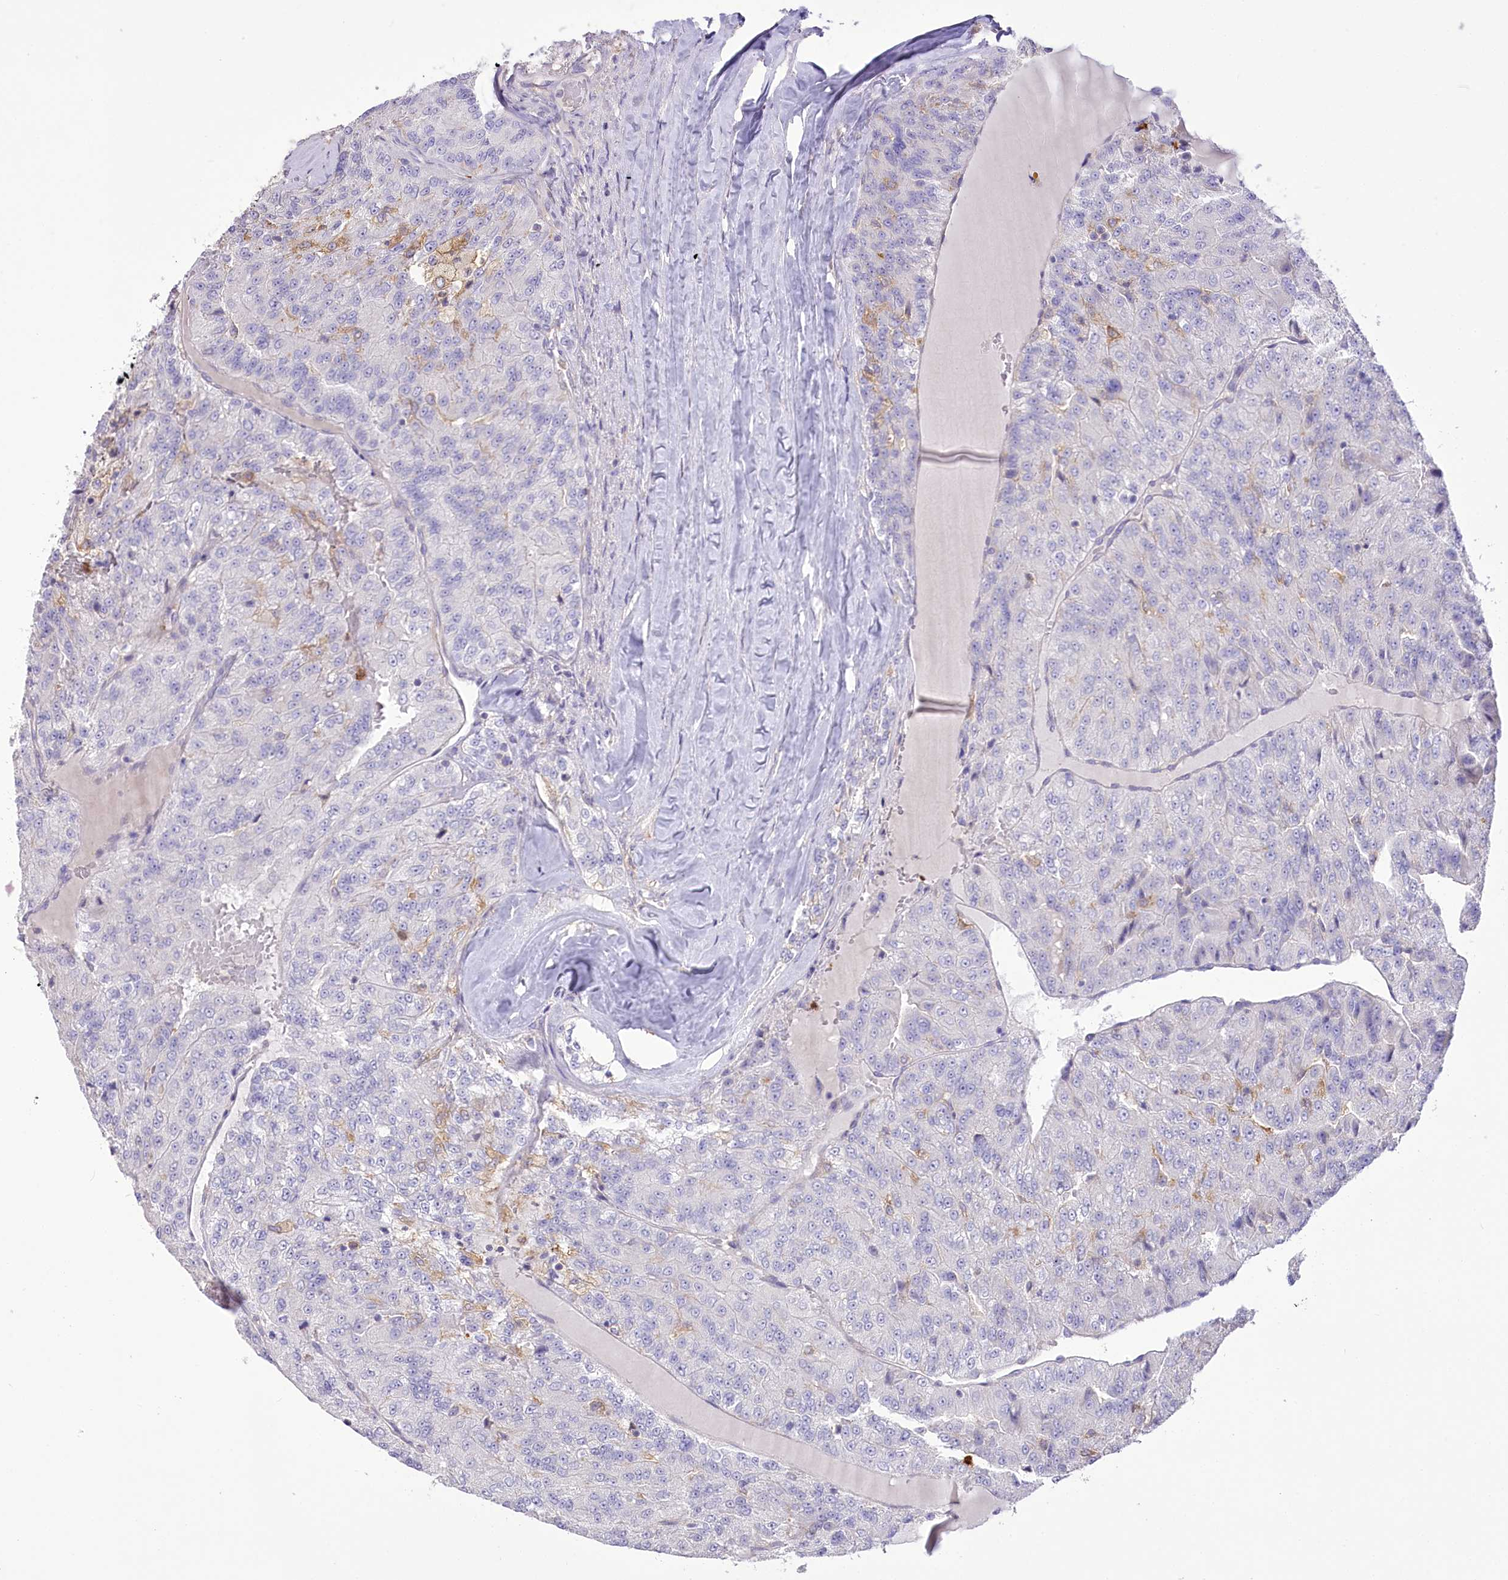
{"staining": {"intensity": "negative", "quantity": "none", "location": "none"}, "tissue": "renal cancer", "cell_type": "Tumor cells", "image_type": "cancer", "snomed": [{"axis": "morphology", "description": "Adenocarcinoma, NOS"}, {"axis": "topography", "description": "Kidney"}], "caption": "DAB immunohistochemical staining of human renal adenocarcinoma exhibits no significant positivity in tumor cells.", "gene": "DPYD", "patient": {"sex": "female", "age": 63}}